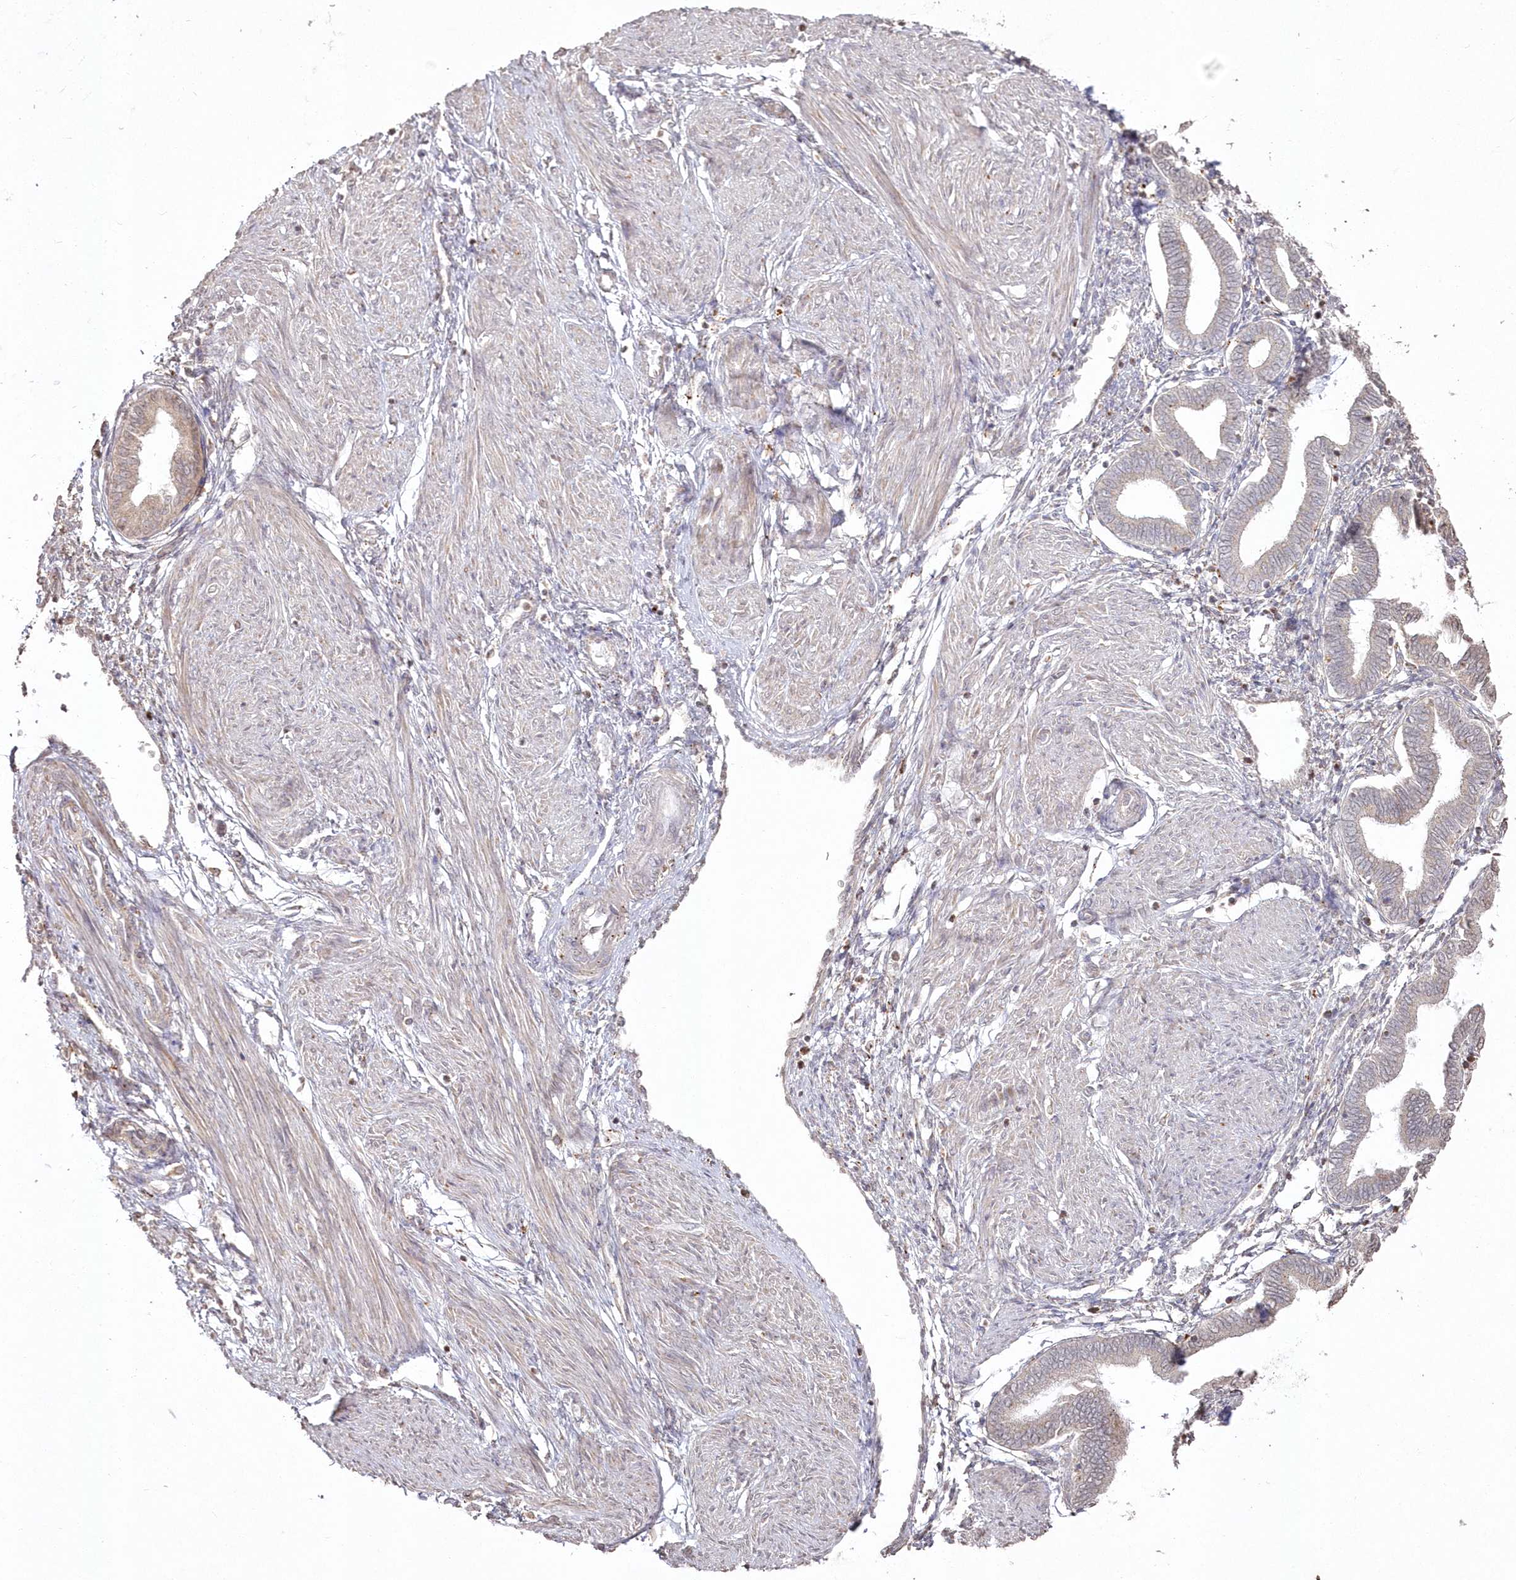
{"staining": {"intensity": "negative", "quantity": "none", "location": "none"}, "tissue": "endometrium", "cell_type": "Cells in endometrial stroma", "image_type": "normal", "snomed": [{"axis": "morphology", "description": "Normal tissue, NOS"}, {"axis": "topography", "description": "Endometrium"}], "caption": "Human endometrium stained for a protein using immunohistochemistry (IHC) displays no positivity in cells in endometrial stroma.", "gene": "ARSB", "patient": {"sex": "female", "age": 53}}